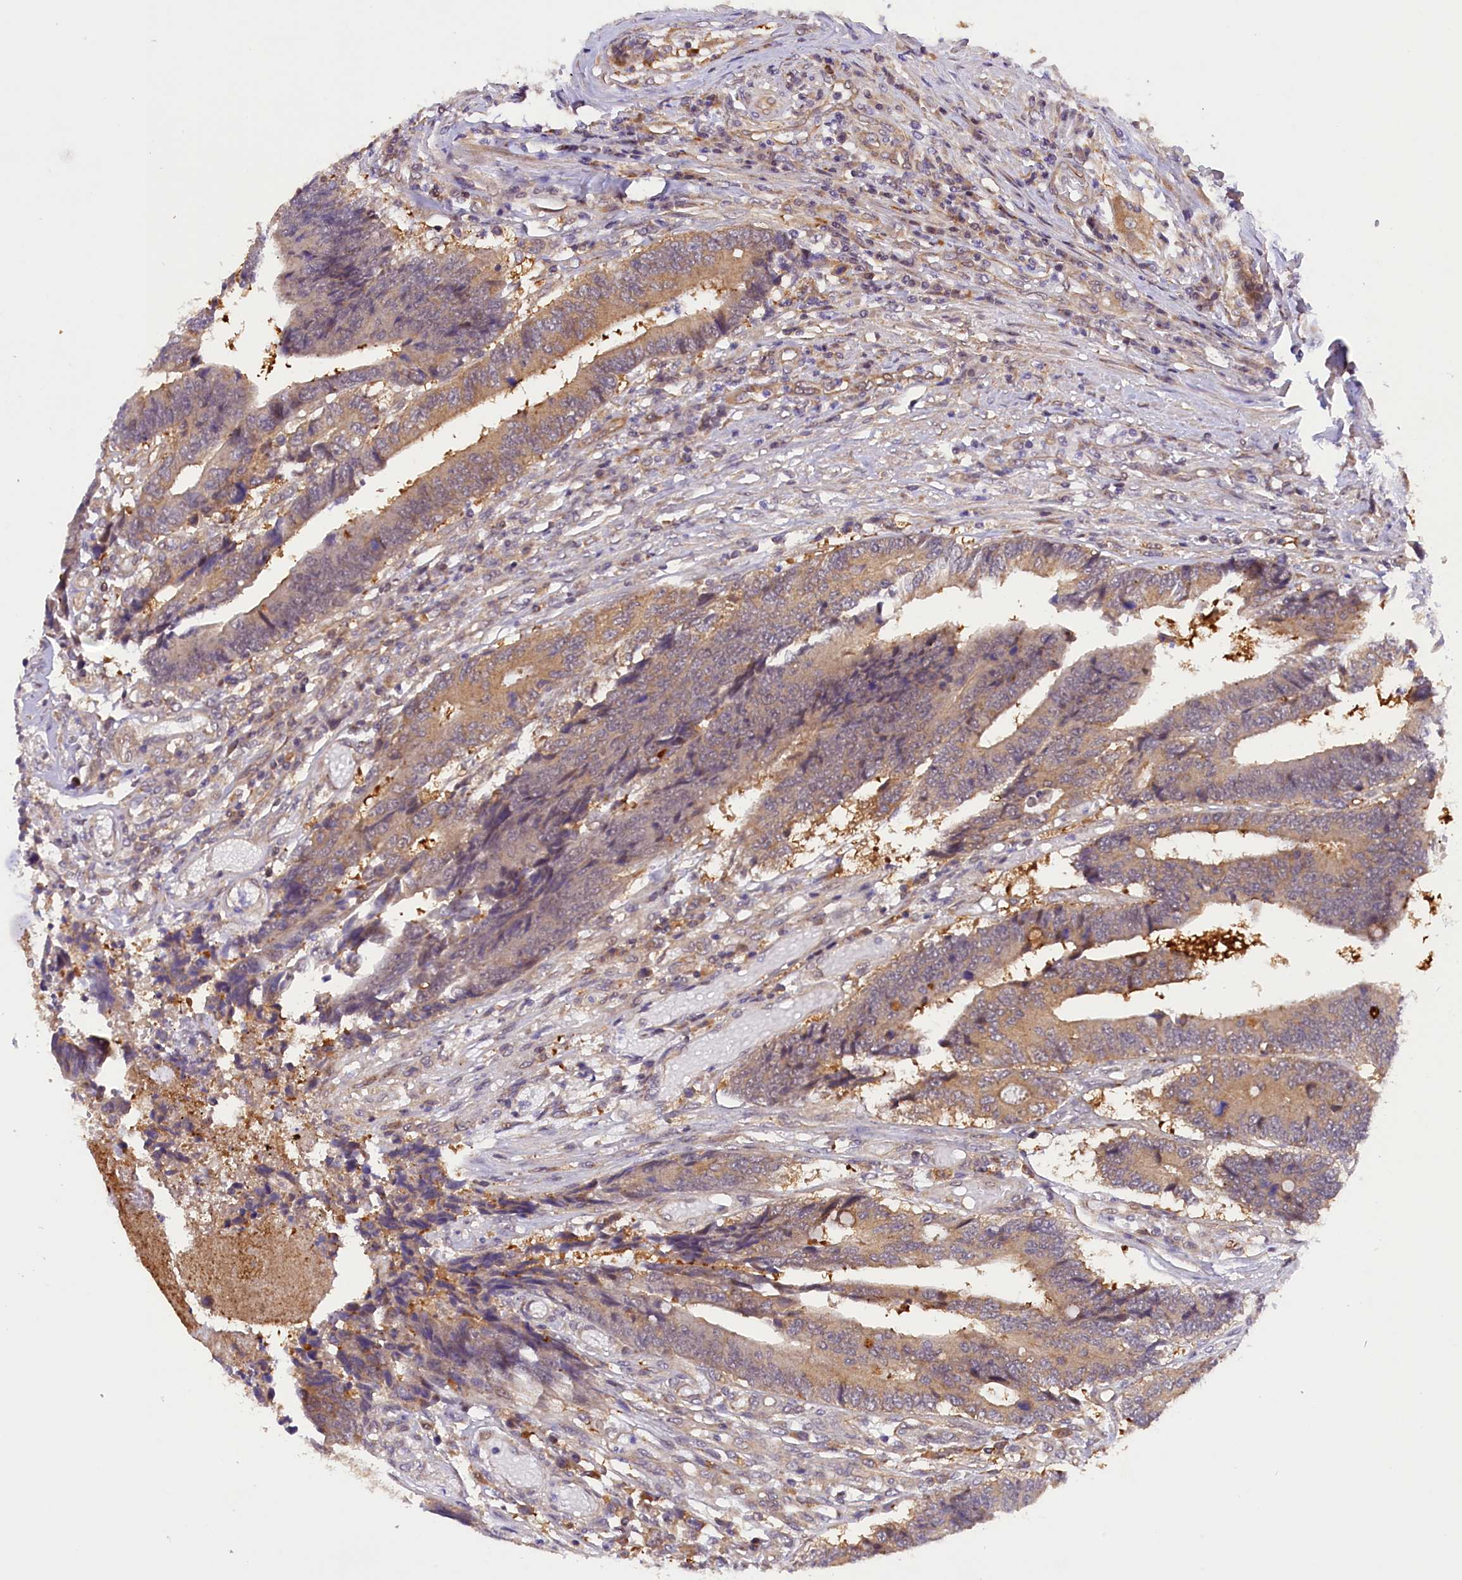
{"staining": {"intensity": "weak", "quantity": ">75%", "location": "cytoplasmic/membranous"}, "tissue": "colorectal cancer", "cell_type": "Tumor cells", "image_type": "cancer", "snomed": [{"axis": "morphology", "description": "Adenocarcinoma, NOS"}, {"axis": "topography", "description": "Rectum"}], "caption": "High-power microscopy captured an IHC micrograph of colorectal cancer (adenocarcinoma), revealing weak cytoplasmic/membranous positivity in approximately >75% of tumor cells. The staining is performed using DAB brown chromogen to label protein expression. The nuclei are counter-stained blue using hematoxylin.", "gene": "SAMD4A", "patient": {"sex": "male", "age": 84}}